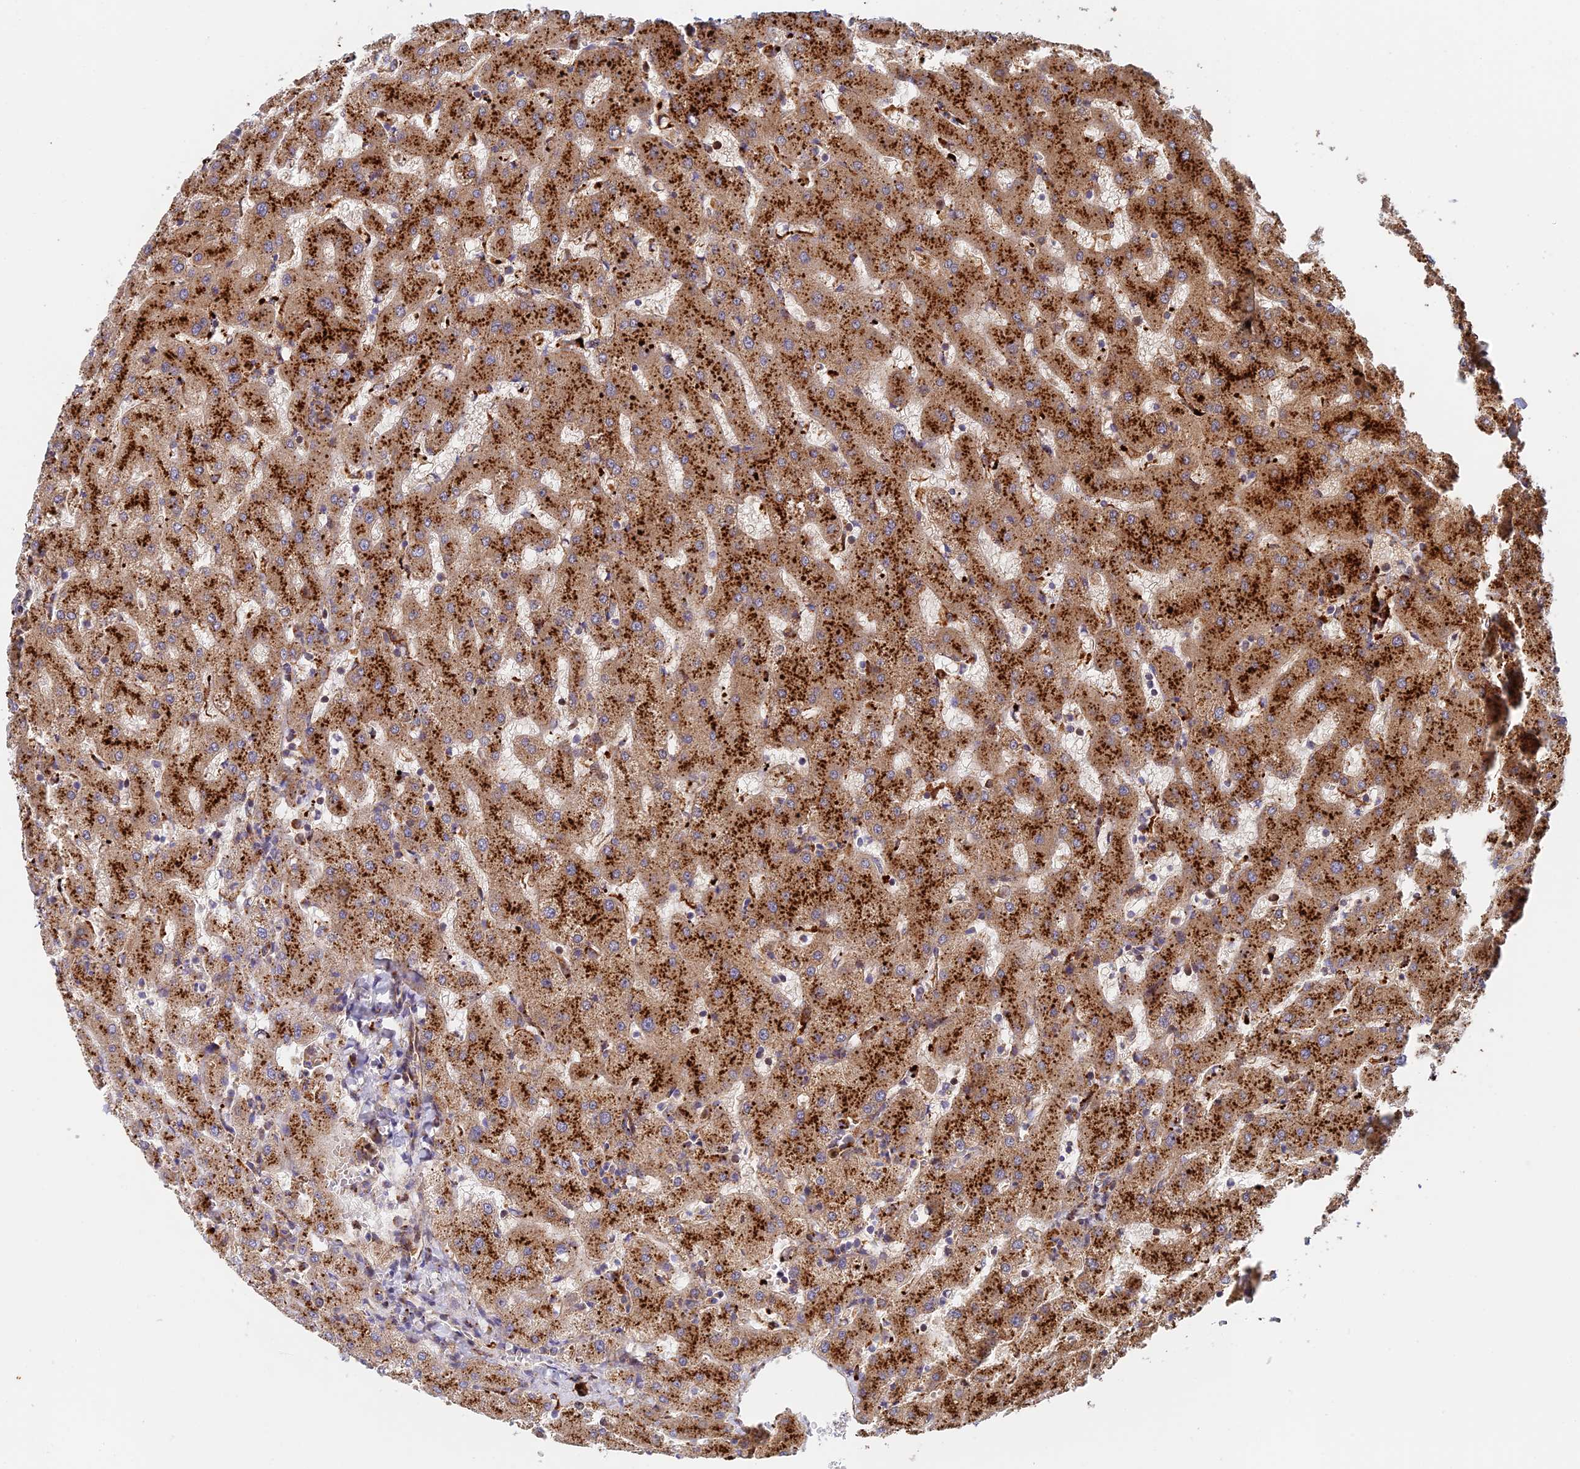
{"staining": {"intensity": "moderate", "quantity": ">75%", "location": "cytoplasmic/membranous"}, "tissue": "liver", "cell_type": "Cholangiocytes", "image_type": "normal", "snomed": [{"axis": "morphology", "description": "Normal tissue, NOS"}, {"axis": "topography", "description": "Liver"}], "caption": "About >75% of cholangiocytes in normal human liver display moderate cytoplasmic/membranous protein staining as visualized by brown immunohistochemical staining.", "gene": "PPP2R3C", "patient": {"sex": "female", "age": 63}}